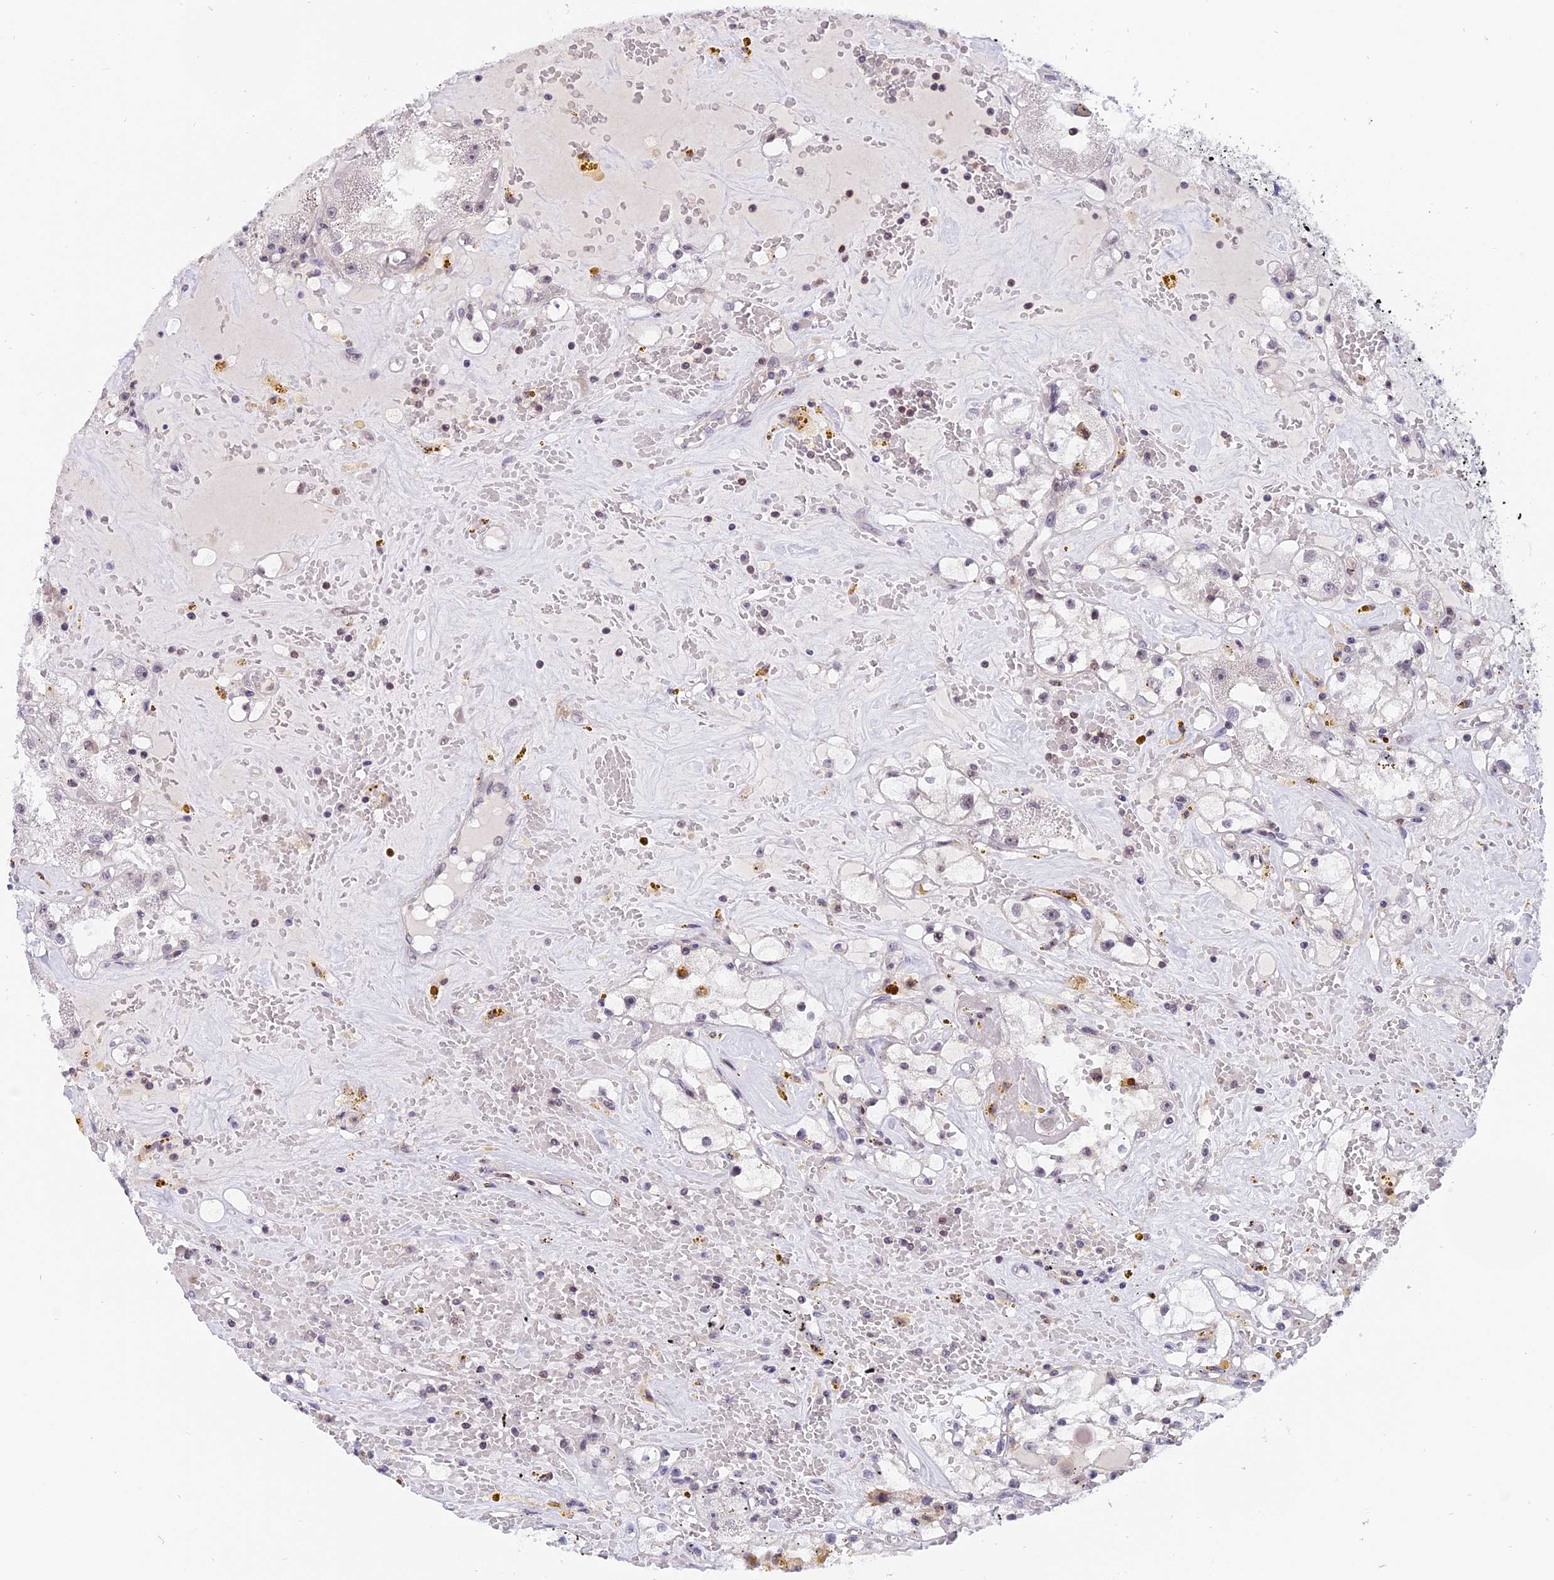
{"staining": {"intensity": "weak", "quantity": "<25%", "location": "nuclear"}, "tissue": "renal cancer", "cell_type": "Tumor cells", "image_type": "cancer", "snomed": [{"axis": "morphology", "description": "Adenocarcinoma, NOS"}, {"axis": "topography", "description": "Kidney"}], "caption": "An immunohistochemistry (IHC) photomicrograph of renal adenocarcinoma is shown. There is no staining in tumor cells of renal adenocarcinoma.", "gene": "TADA3", "patient": {"sex": "male", "age": 56}}